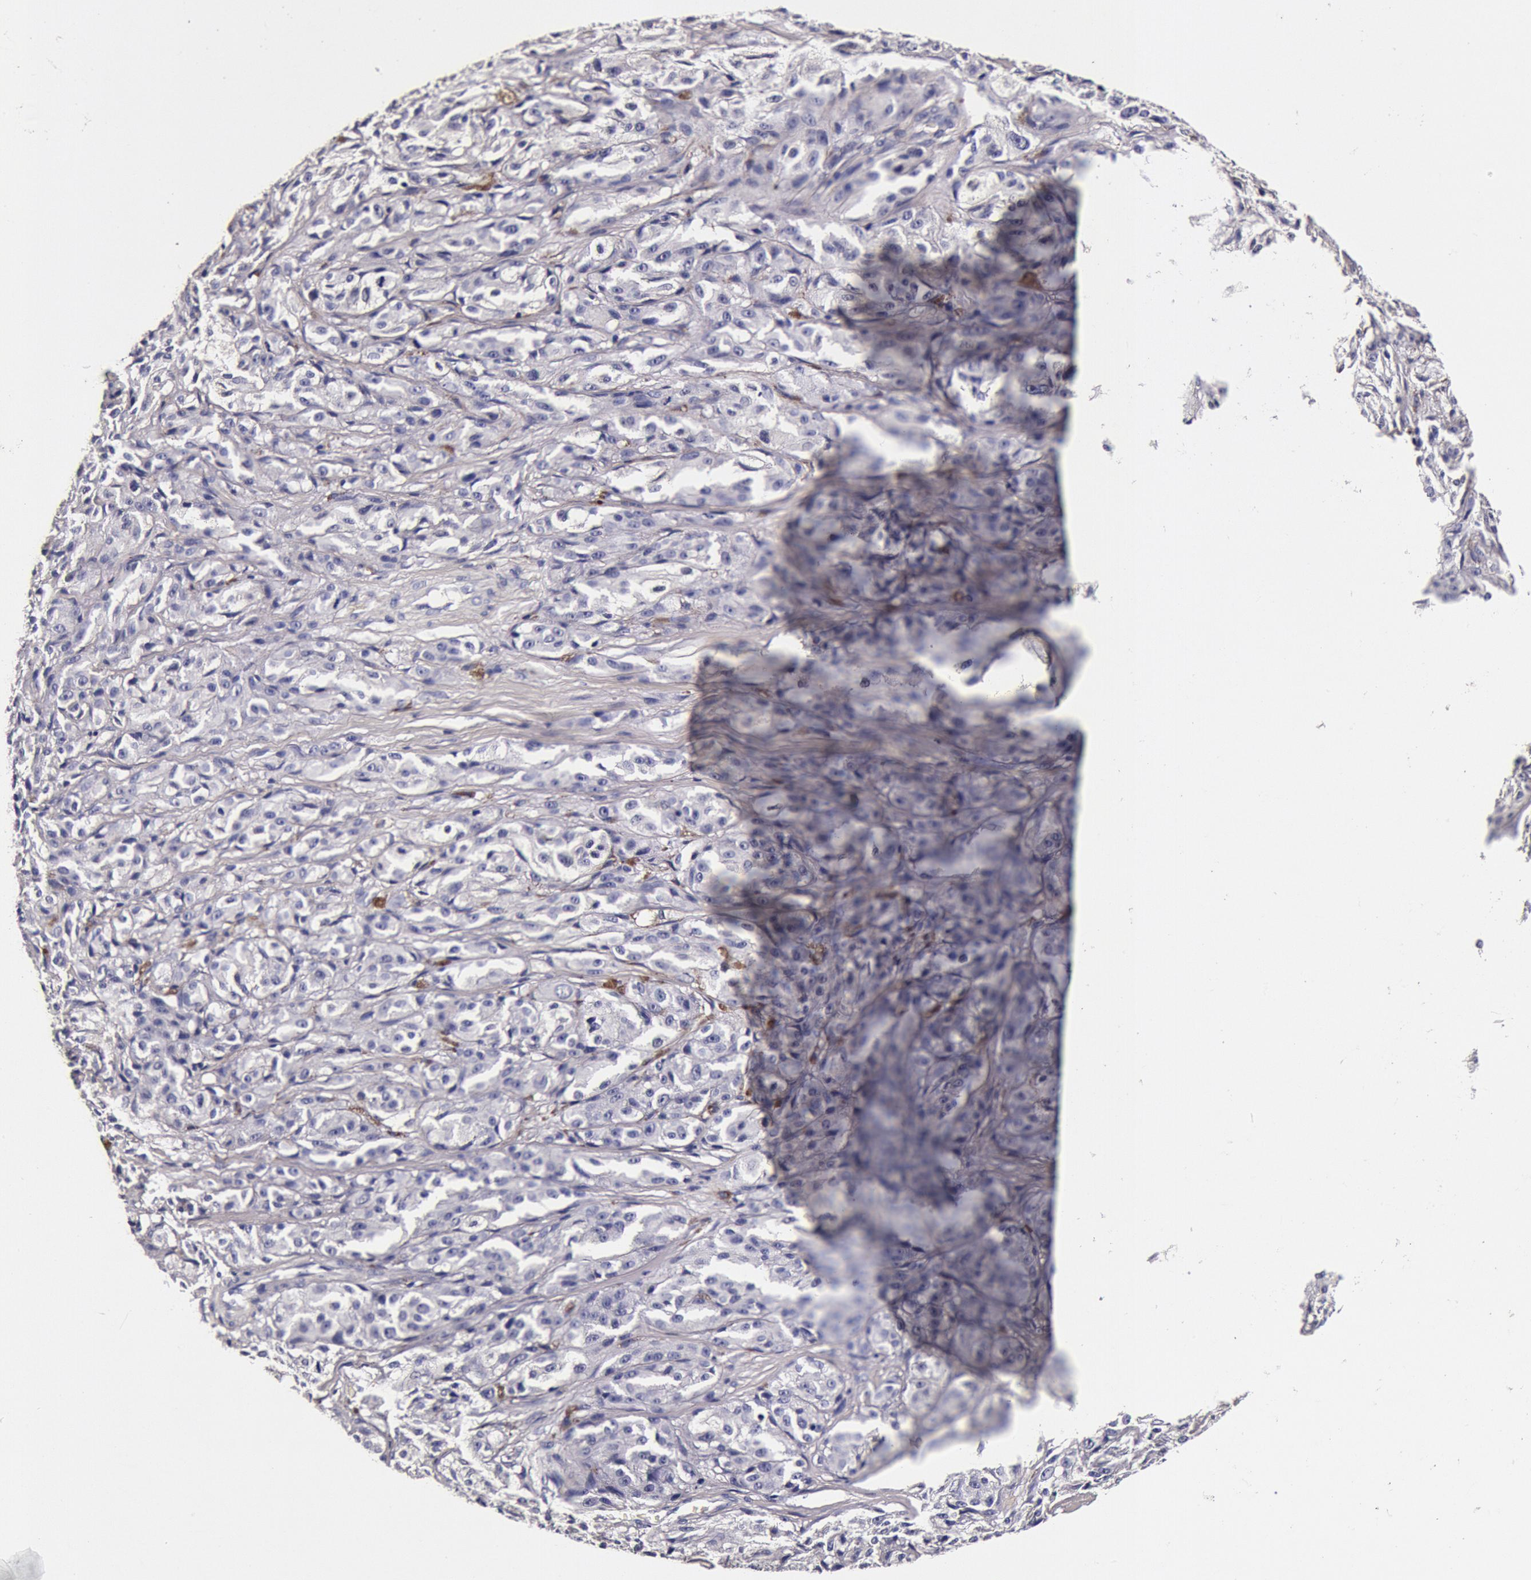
{"staining": {"intensity": "negative", "quantity": "none", "location": "none"}, "tissue": "melanoma", "cell_type": "Tumor cells", "image_type": "cancer", "snomed": [{"axis": "morphology", "description": "Malignant melanoma, NOS"}, {"axis": "topography", "description": "Skin"}], "caption": "This histopathology image is of malignant melanoma stained with IHC to label a protein in brown with the nuclei are counter-stained blue. There is no staining in tumor cells.", "gene": "CCDC22", "patient": {"sex": "male", "age": 56}}